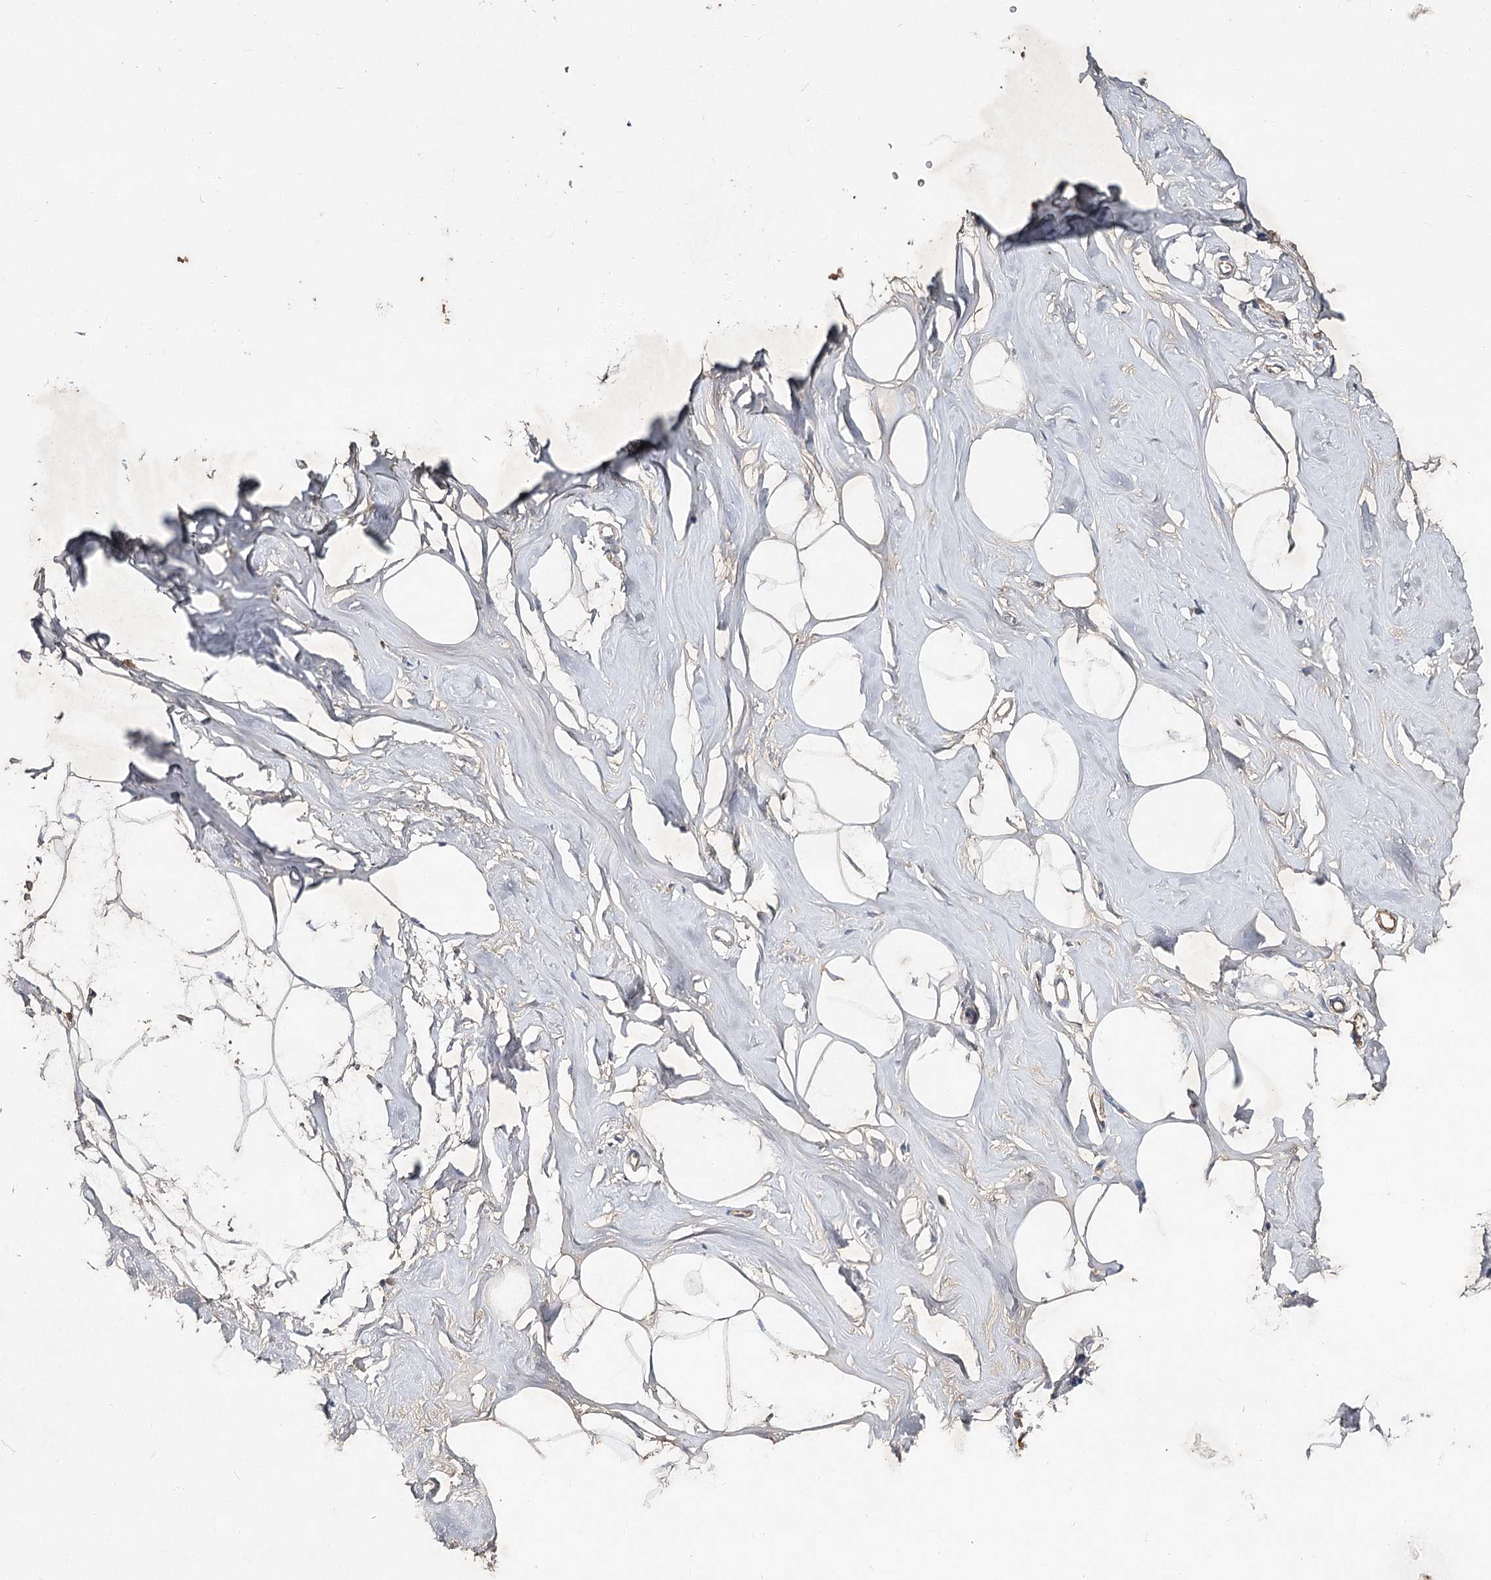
{"staining": {"intensity": "negative", "quantity": "none", "location": "none"}, "tissue": "adipose tissue", "cell_type": "Adipocytes", "image_type": "normal", "snomed": [{"axis": "morphology", "description": "Normal tissue, NOS"}, {"axis": "morphology", "description": "Fibrosis, NOS"}, {"axis": "topography", "description": "Breast"}, {"axis": "topography", "description": "Adipose tissue"}], "caption": "Histopathology image shows no significant protein expression in adipocytes of normal adipose tissue. The staining was performed using DAB (3,3'-diaminobenzidine) to visualize the protein expression in brown, while the nuclei were stained in blue with hematoxylin (Magnification: 20x).", "gene": "MFN1", "patient": {"sex": "female", "age": 39}}